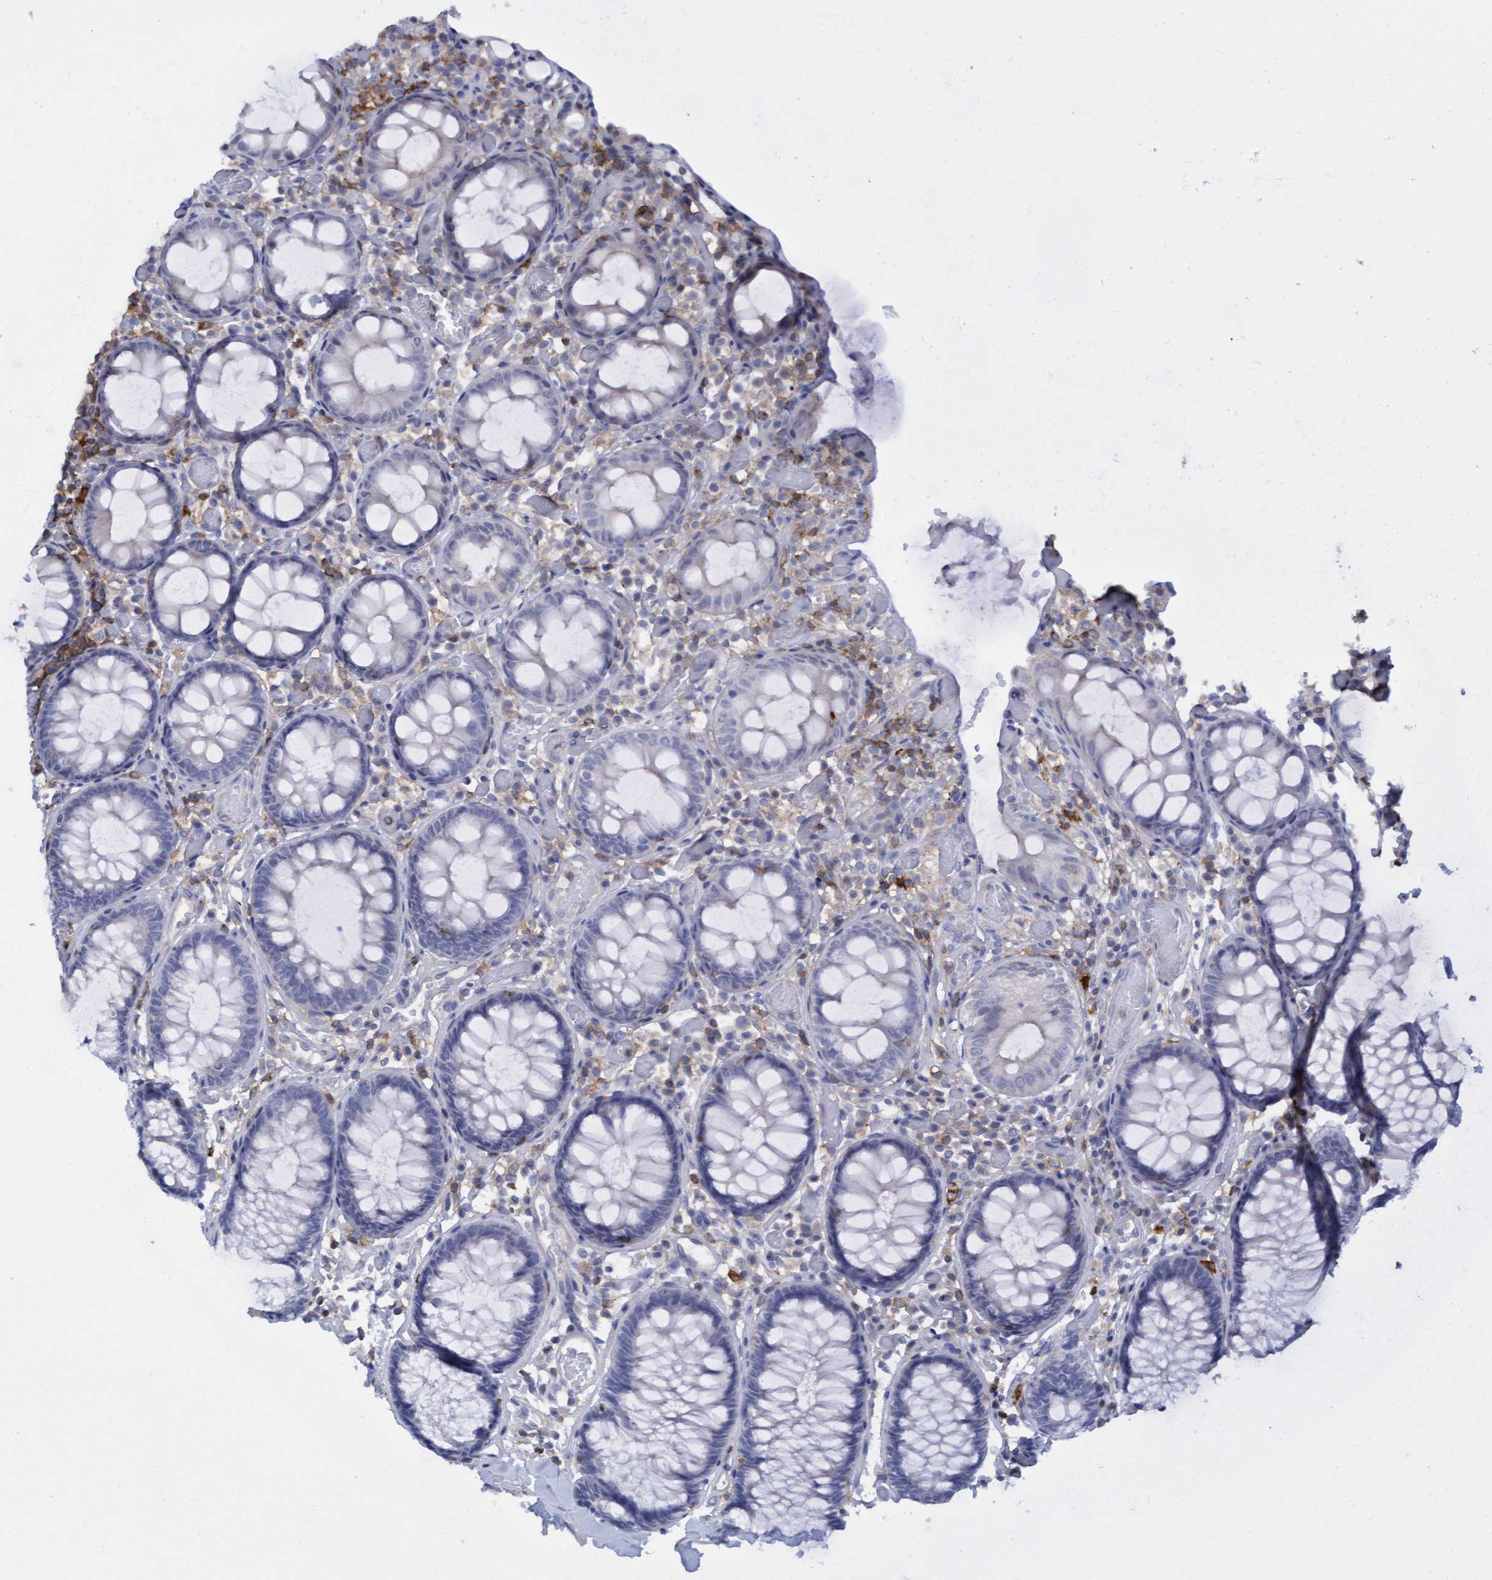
{"staining": {"intensity": "negative", "quantity": "none", "location": "none"}, "tissue": "colon", "cell_type": "Endothelial cells", "image_type": "normal", "snomed": [{"axis": "morphology", "description": "Normal tissue, NOS"}, {"axis": "topography", "description": "Colon"}], "caption": "An IHC histopathology image of unremarkable colon is shown. There is no staining in endothelial cells of colon. (IHC, brightfield microscopy, high magnification).", "gene": "FNBP1", "patient": {"sex": "male", "age": 14}}